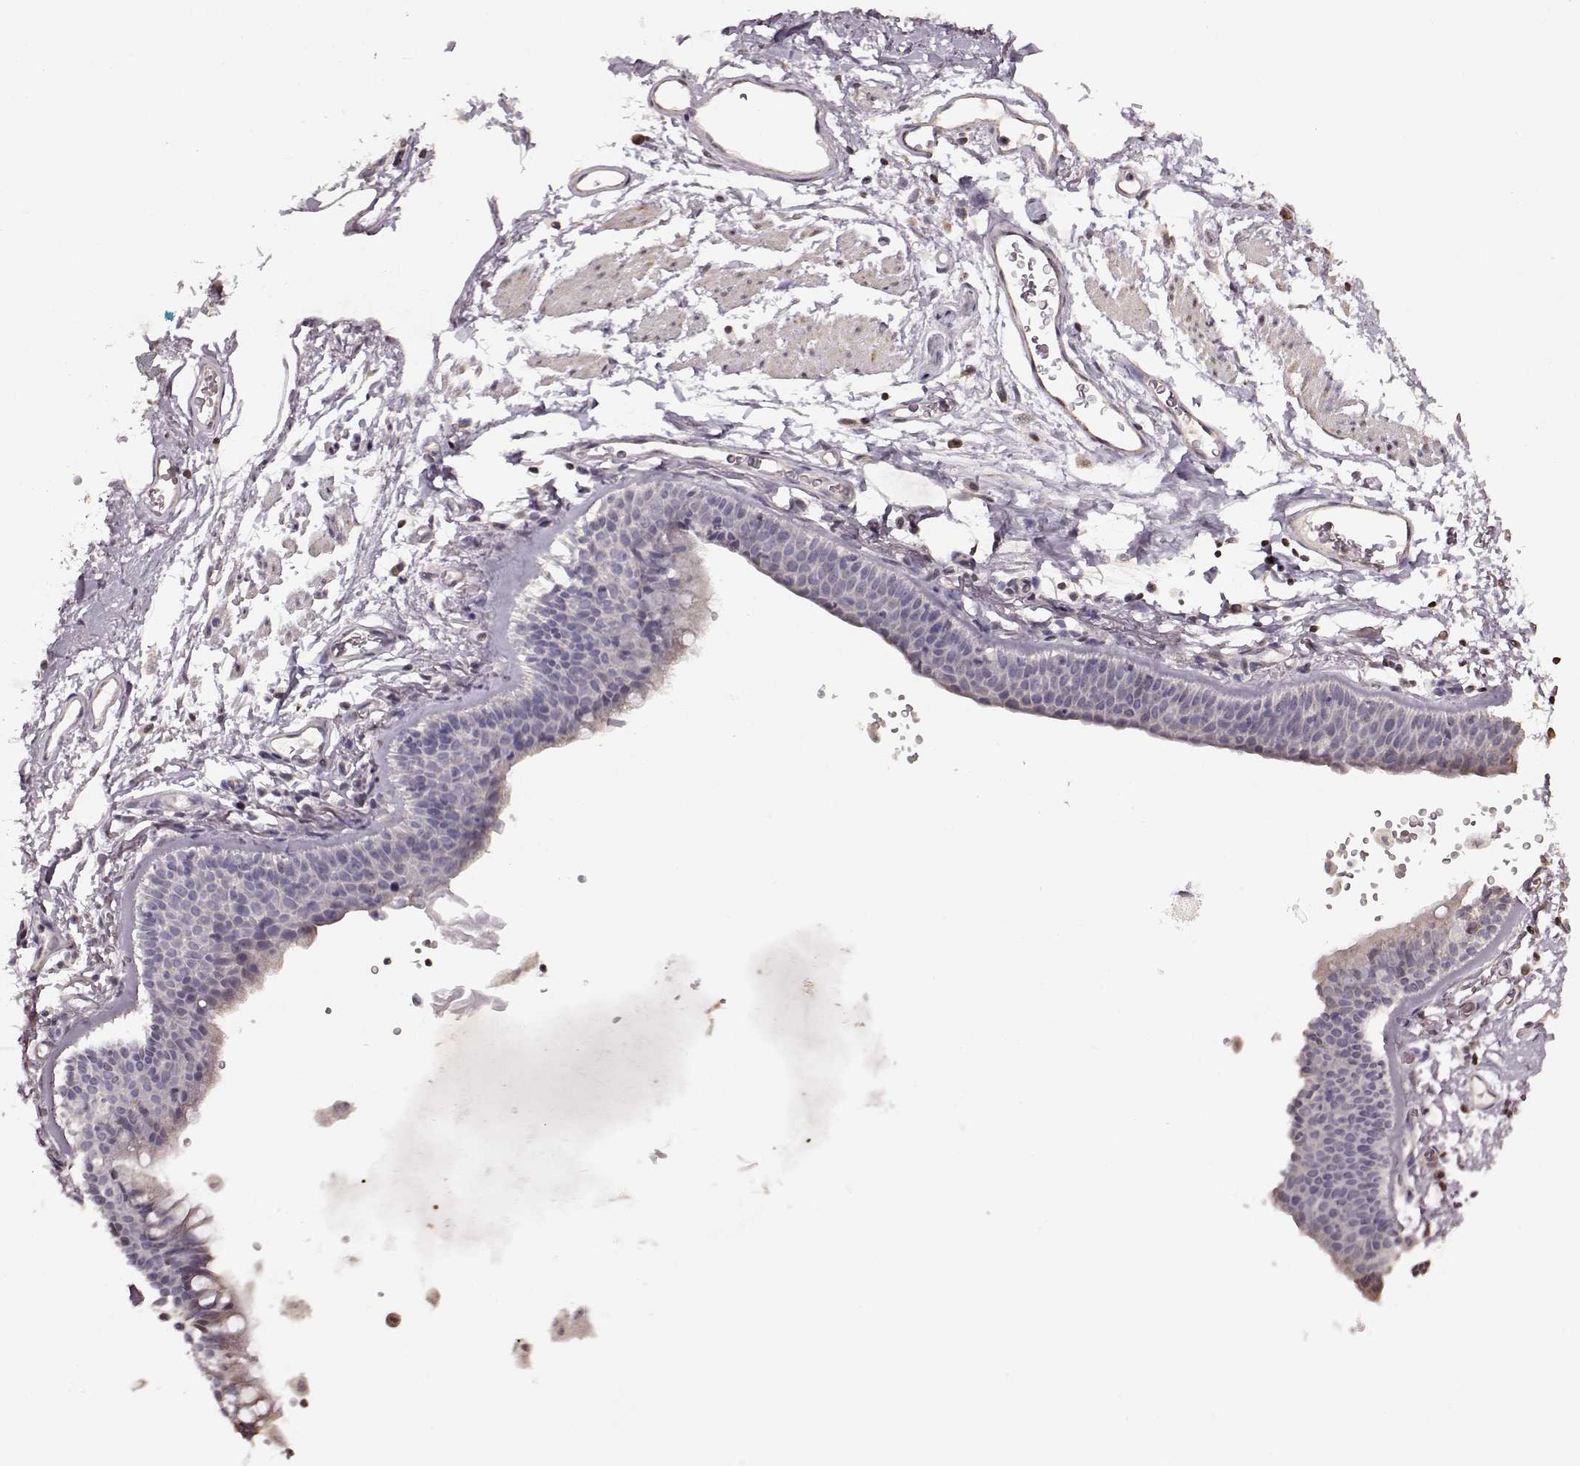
{"staining": {"intensity": "weak", "quantity": "<25%", "location": "cytoplasmic/membranous"}, "tissue": "soft tissue", "cell_type": "Fibroblasts", "image_type": "normal", "snomed": [{"axis": "morphology", "description": "Normal tissue, NOS"}, {"axis": "topography", "description": "Cartilage tissue"}, {"axis": "topography", "description": "Bronchus"}], "caption": "Fibroblasts are negative for protein expression in normal human soft tissue. Nuclei are stained in blue.", "gene": "FSHB", "patient": {"sex": "female", "age": 79}}